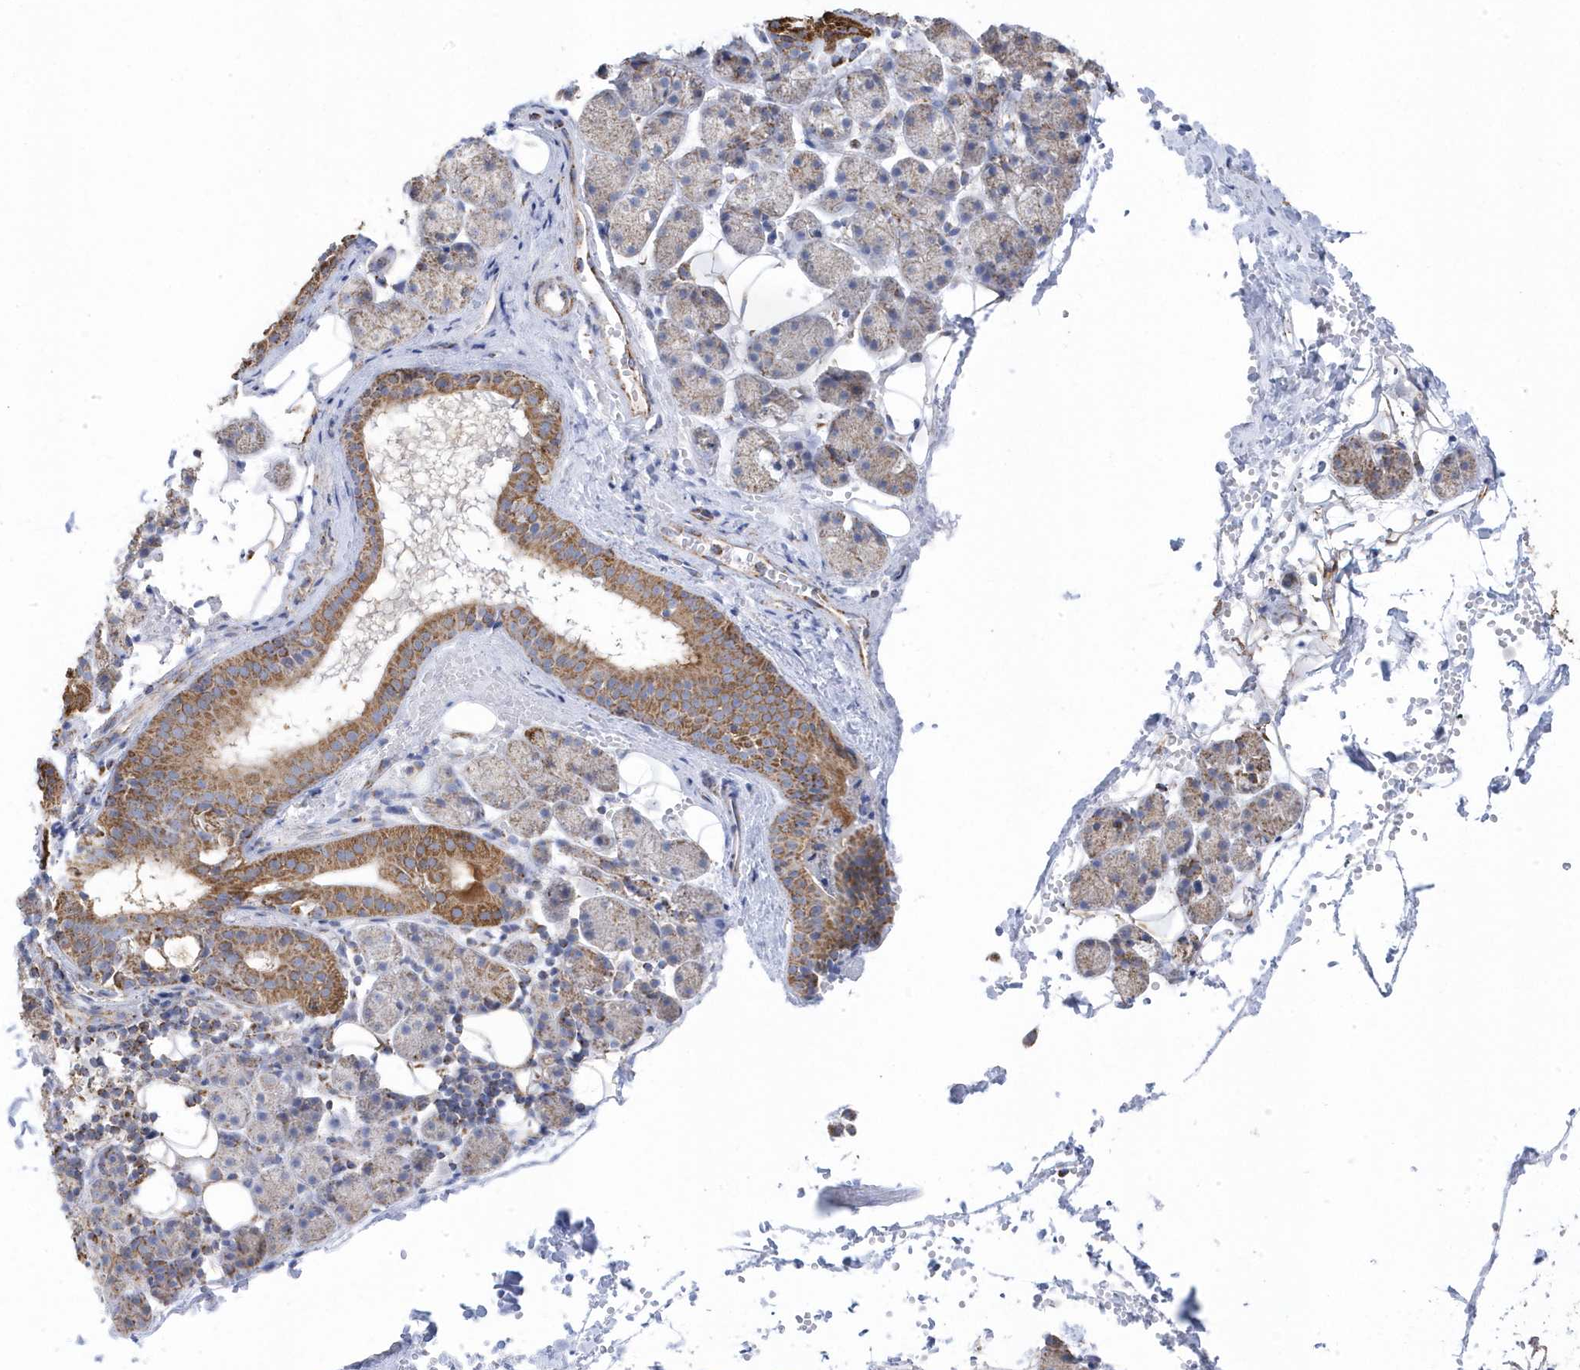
{"staining": {"intensity": "moderate", "quantity": "25%-75%", "location": "cytoplasmic/membranous"}, "tissue": "salivary gland", "cell_type": "Glandular cells", "image_type": "normal", "snomed": [{"axis": "morphology", "description": "Normal tissue, NOS"}, {"axis": "topography", "description": "Salivary gland"}], "caption": "Protein positivity by immunohistochemistry shows moderate cytoplasmic/membranous expression in approximately 25%-75% of glandular cells in normal salivary gland. (DAB = brown stain, brightfield microscopy at high magnification).", "gene": "GTPBP8", "patient": {"sex": "female", "age": 33}}